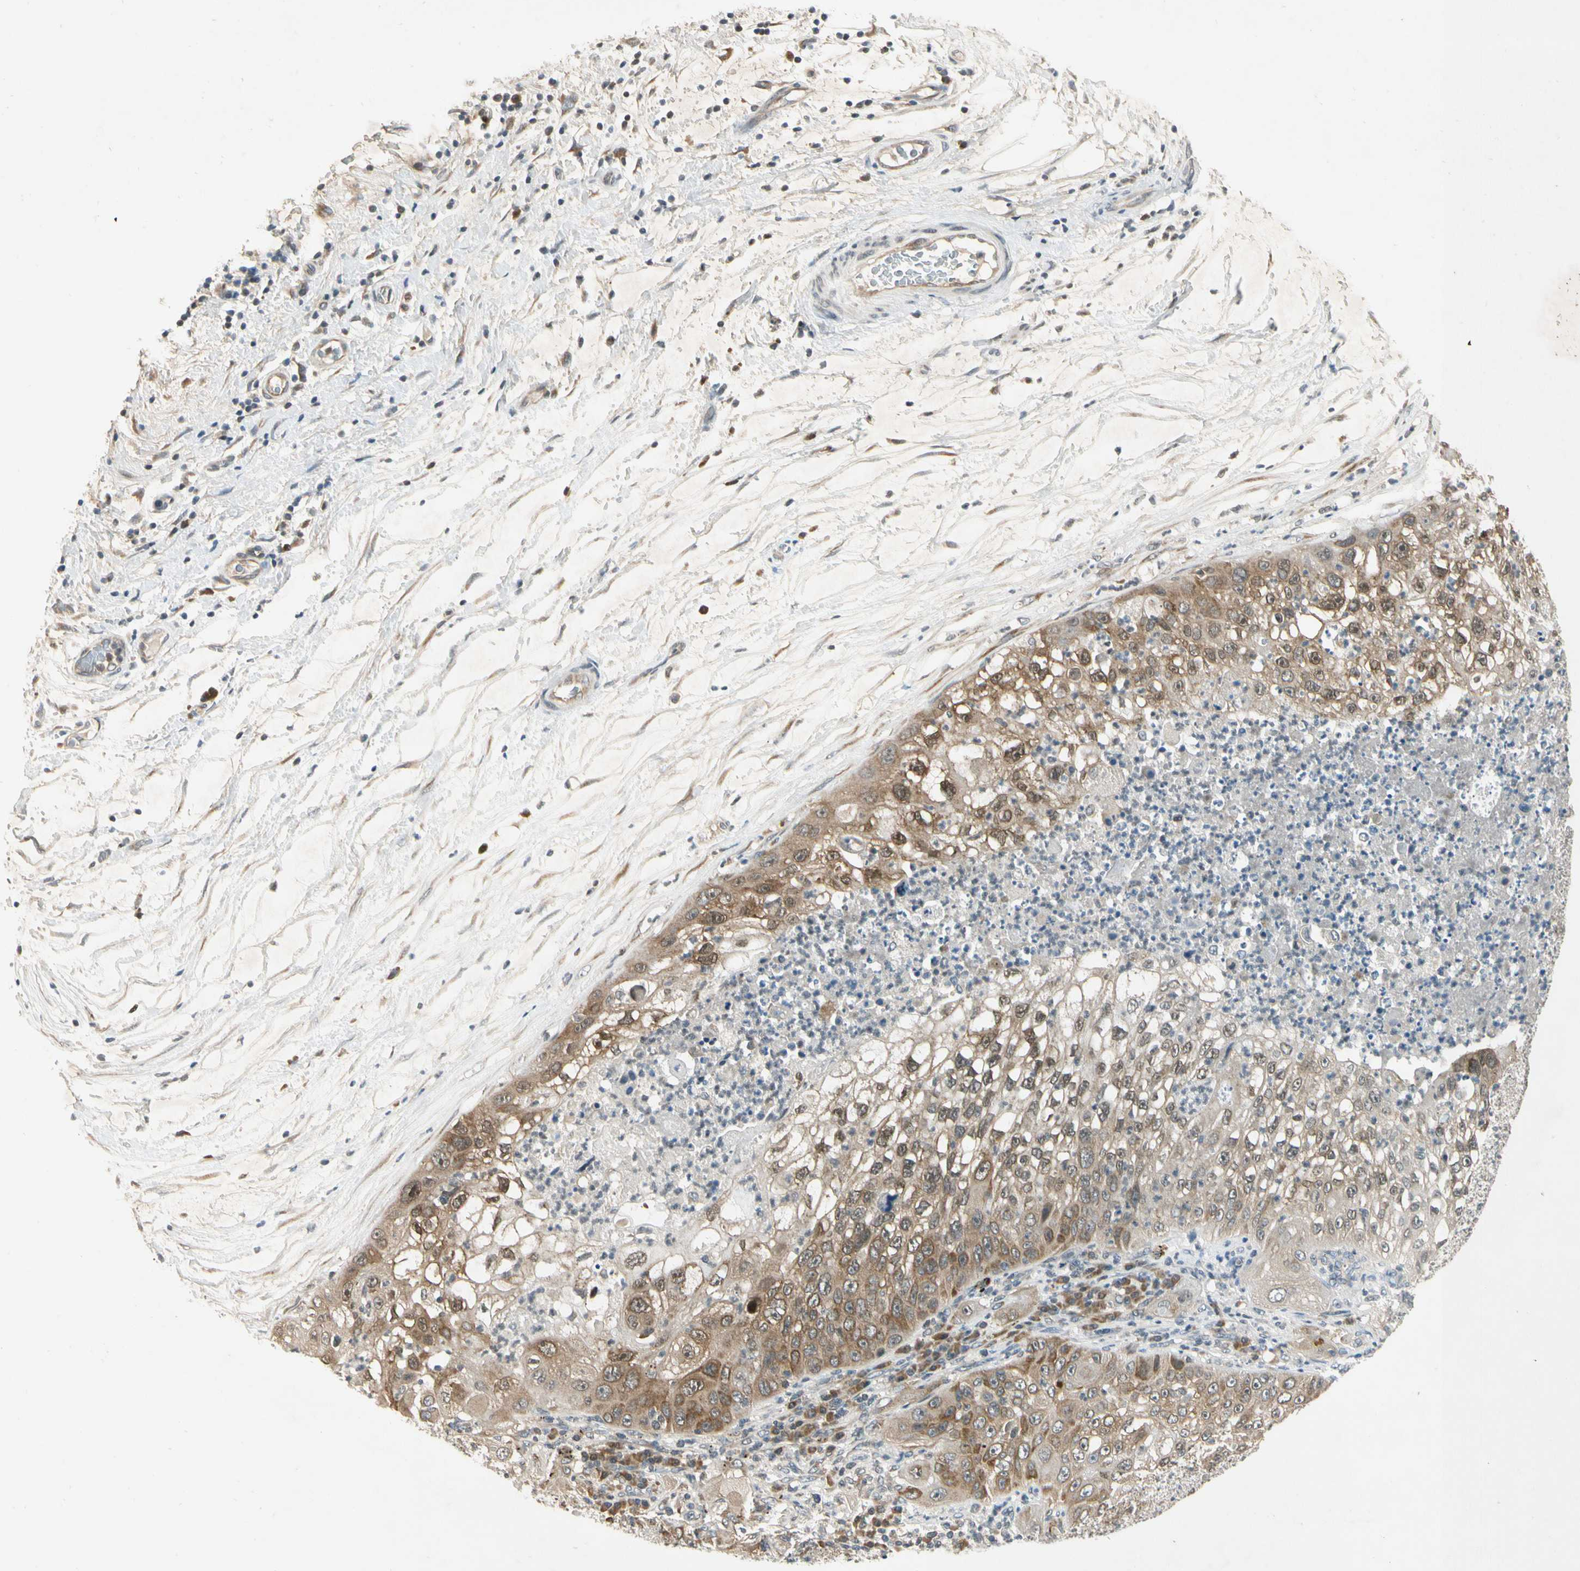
{"staining": {"intensity": "moderate", "quantity": ">75%", "location": "cytoplasmic/membranous"}, "tissue": "lung cancer", "cell_type": "Tumor cells", "image_type": "cancer", "snomed": [{"axis": "morphology", "description": "Inflammation, NOS"}, {"axis": "morphology", "description": "Squamous cell carcinoma, NOS"}, {"axis": "topography", "description": "Lymph node"}, {"axis": "topography", "description": "Soft tissue"}, {"axis": "topography", "description": "Lung"}], "caption": "There is medium levels of moderate cytoplasmic/membranous expression in tumor cells of lung squamous cell carcinoma, as demonstrated by immunohistochemical staining (brown color).", "gene": "RPS6KB2", "patient": {"sex": "male", "age": 66}}